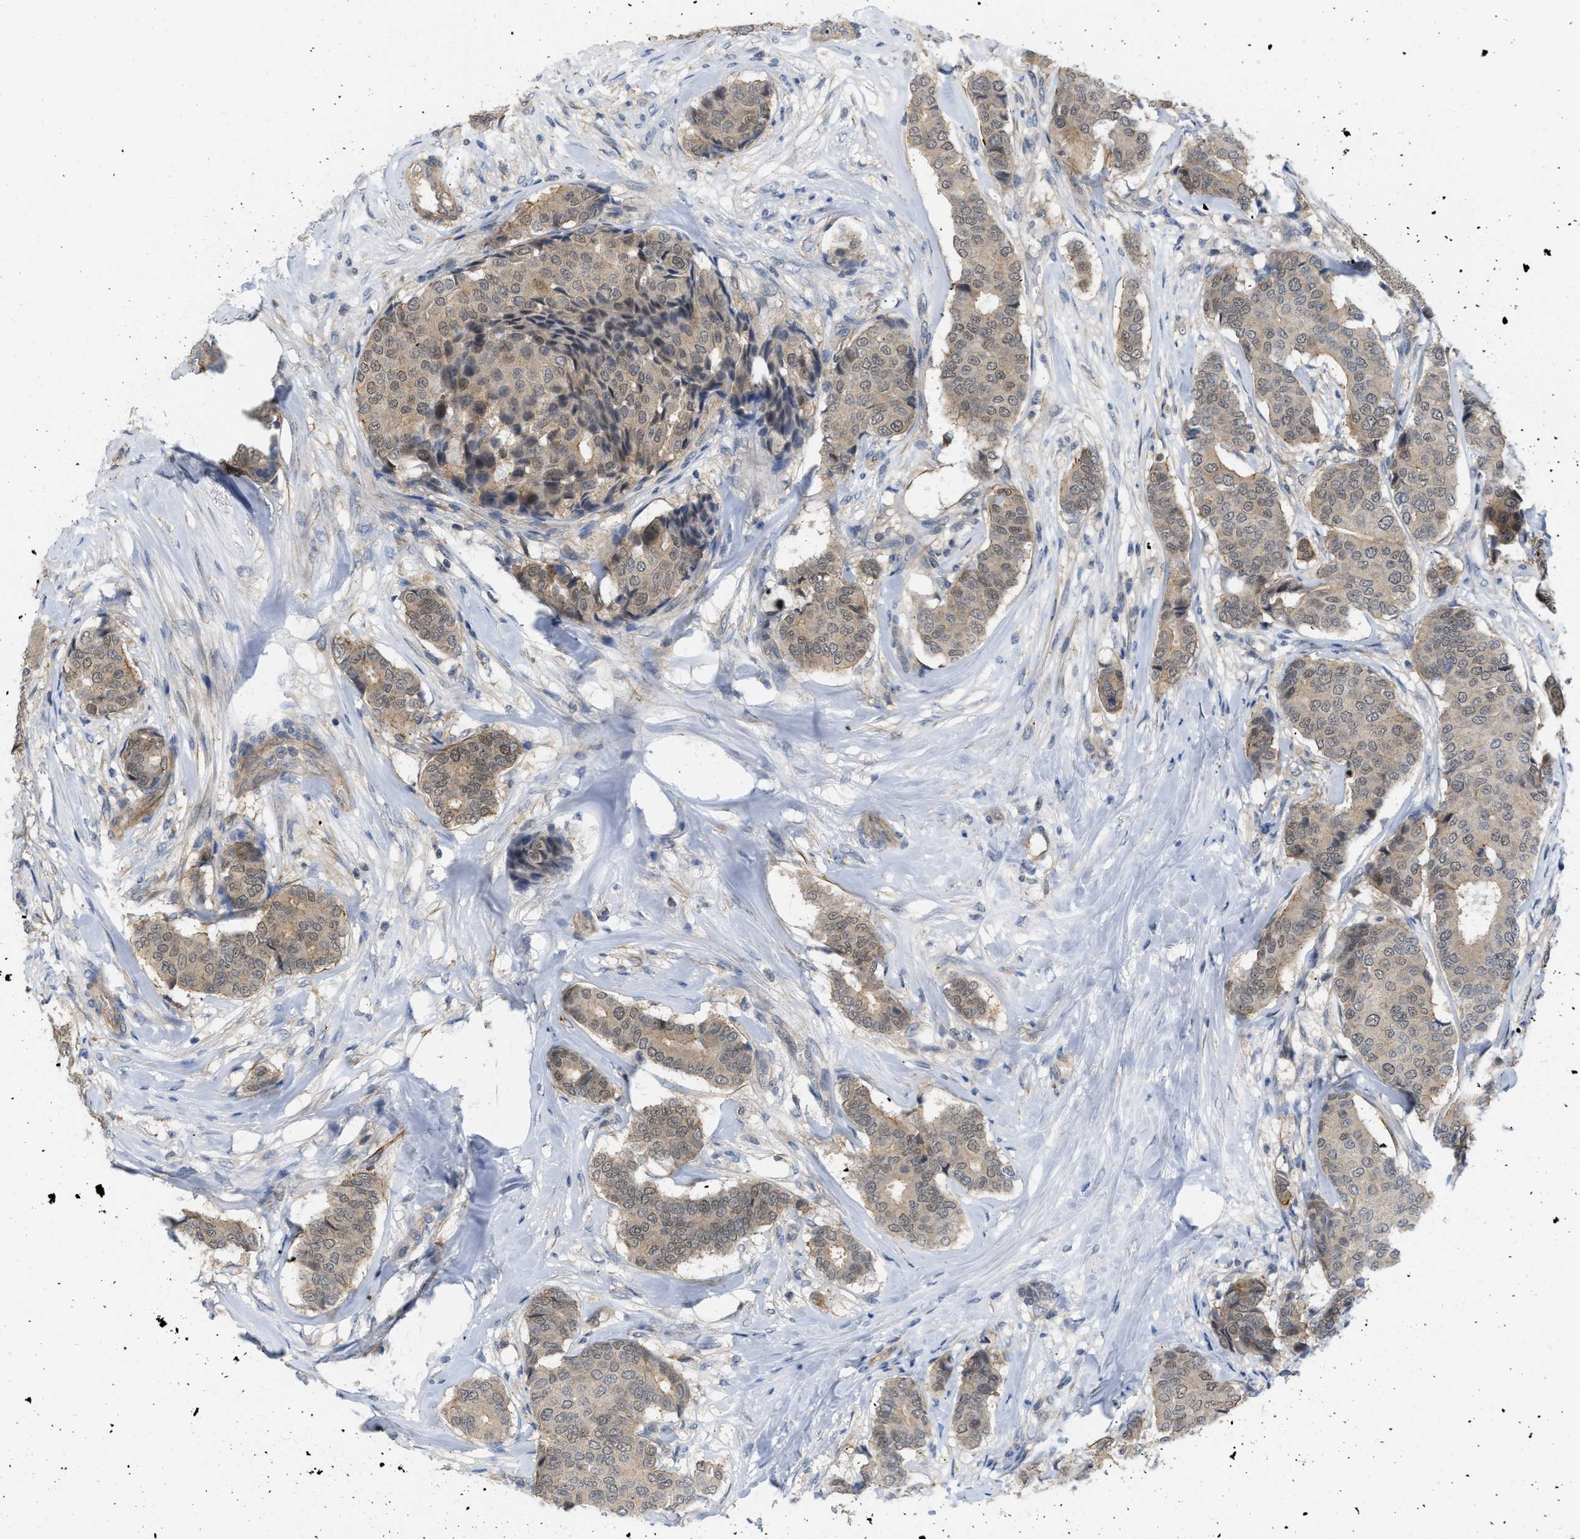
{"staining": {"intensity": "weak", "quantity": ">75%", "location": "cytoplasmic/membranous"}, "tissue": "breast cancer", "cell_type": "Tumor cells", "image_type": "cancer", "snomed": [{"axis": "morphology", "description": "Duct carcinoma"}, {"axis": "topography", "description": "Breast"}], "caption": "Invasive ductal carcinoma (breast) stained with a brown dye displays weak cytoplasmic/membranous positive positivity in about >75% of tumor cells.", "gene": "NAPEPLD", "patient": {"sex": "female", "age": 75}}